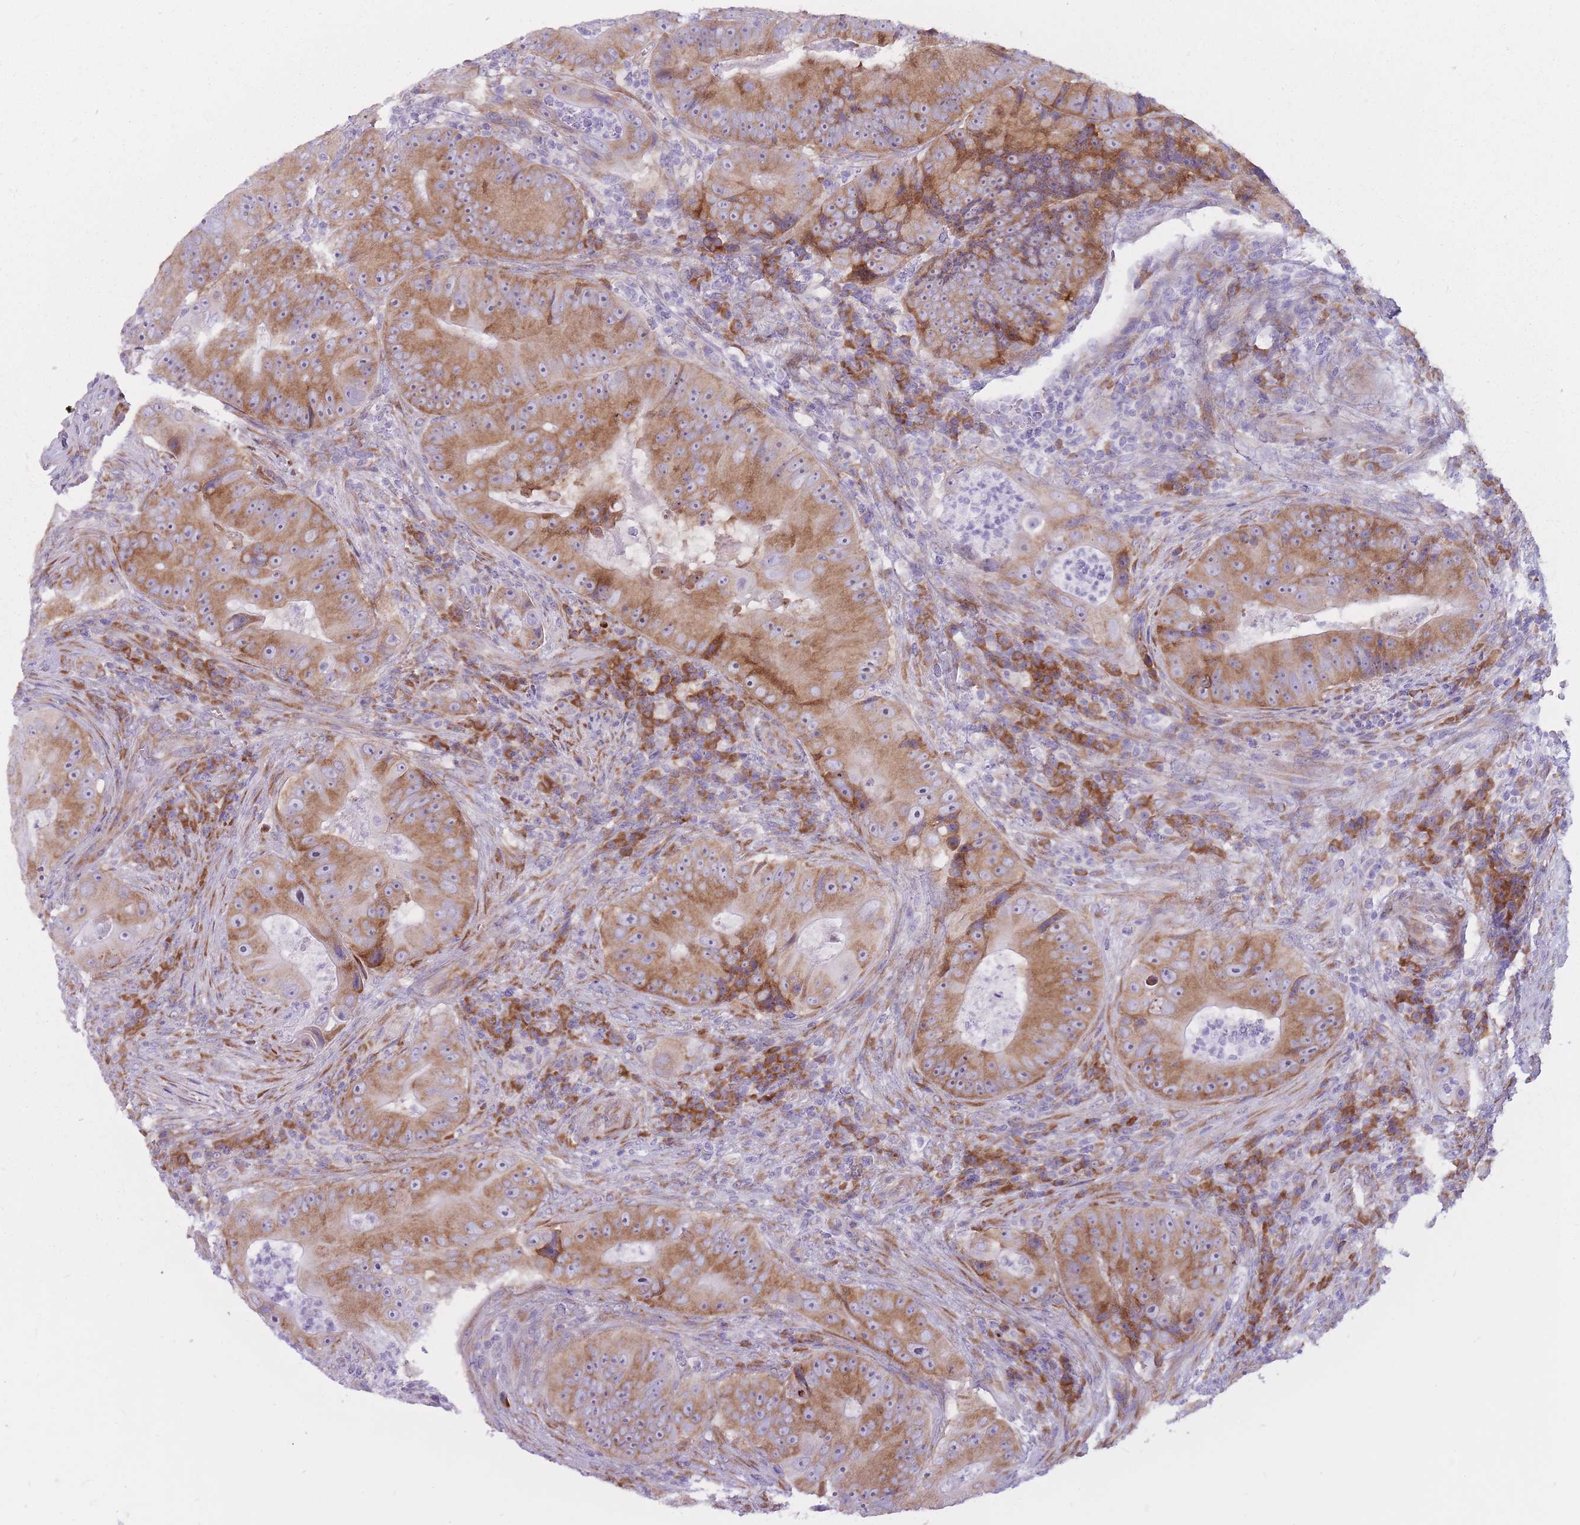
{"staining": {"intensity": "moderate", "quantity": ">75%", "location": "cytoplasmic/membranous"}, "tissue": "colorectal cancer", "cell_type": "Tumor cells", "image_type": "cancer", "snomed": [{"axis": "morphology", "description": "Adenocarcinoma, NOS"}, {"axis": "topography", "description": "Colon"}], "caption": "Immunohistochemistry of human colorectal adenocarcinoma shows medium levels of moderate cytoplasmic/membranous expression in about >75% of tumor cells.", "gene": "RPL18", "patient": {"sex": "female", "age": 86}}